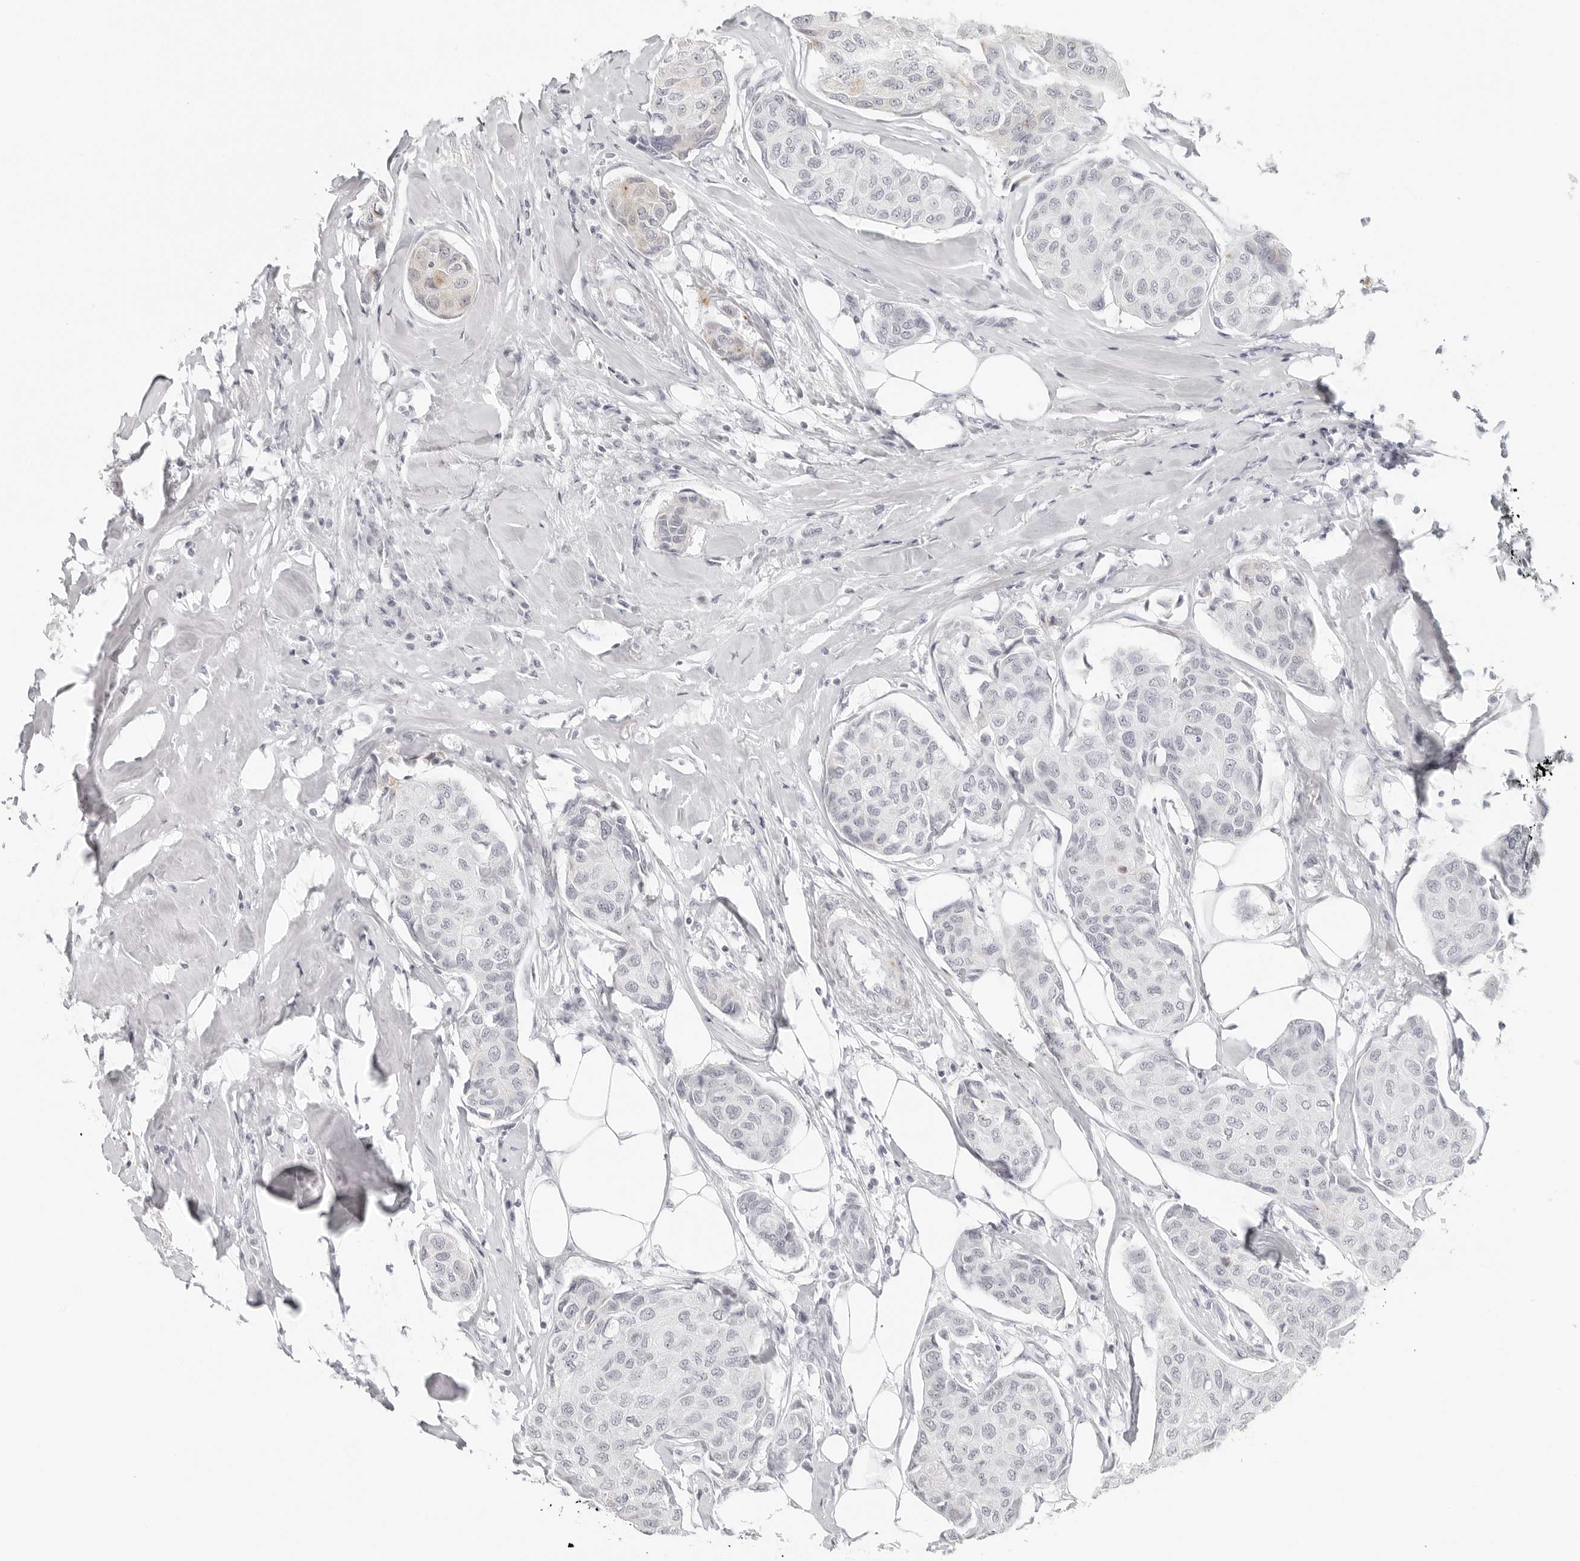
{"staining": {"intensity": "negative", "quantity": "none", "location": "none"}, "tissue": "breast cancer", "cell_type": "Tumor cells", "image_type": "cancer", "snomed": [{"axis": "morphology", "description": "Duct carcinoma"}, {"axis": "topography", "description": "Breast"}], "caption": "Histopathology image shows no significant protein expression in tumor cells of intraductal carcinoma (breast).", "gene": "RPS6KC1", "patient": {"sex": "female", "age": 80}}